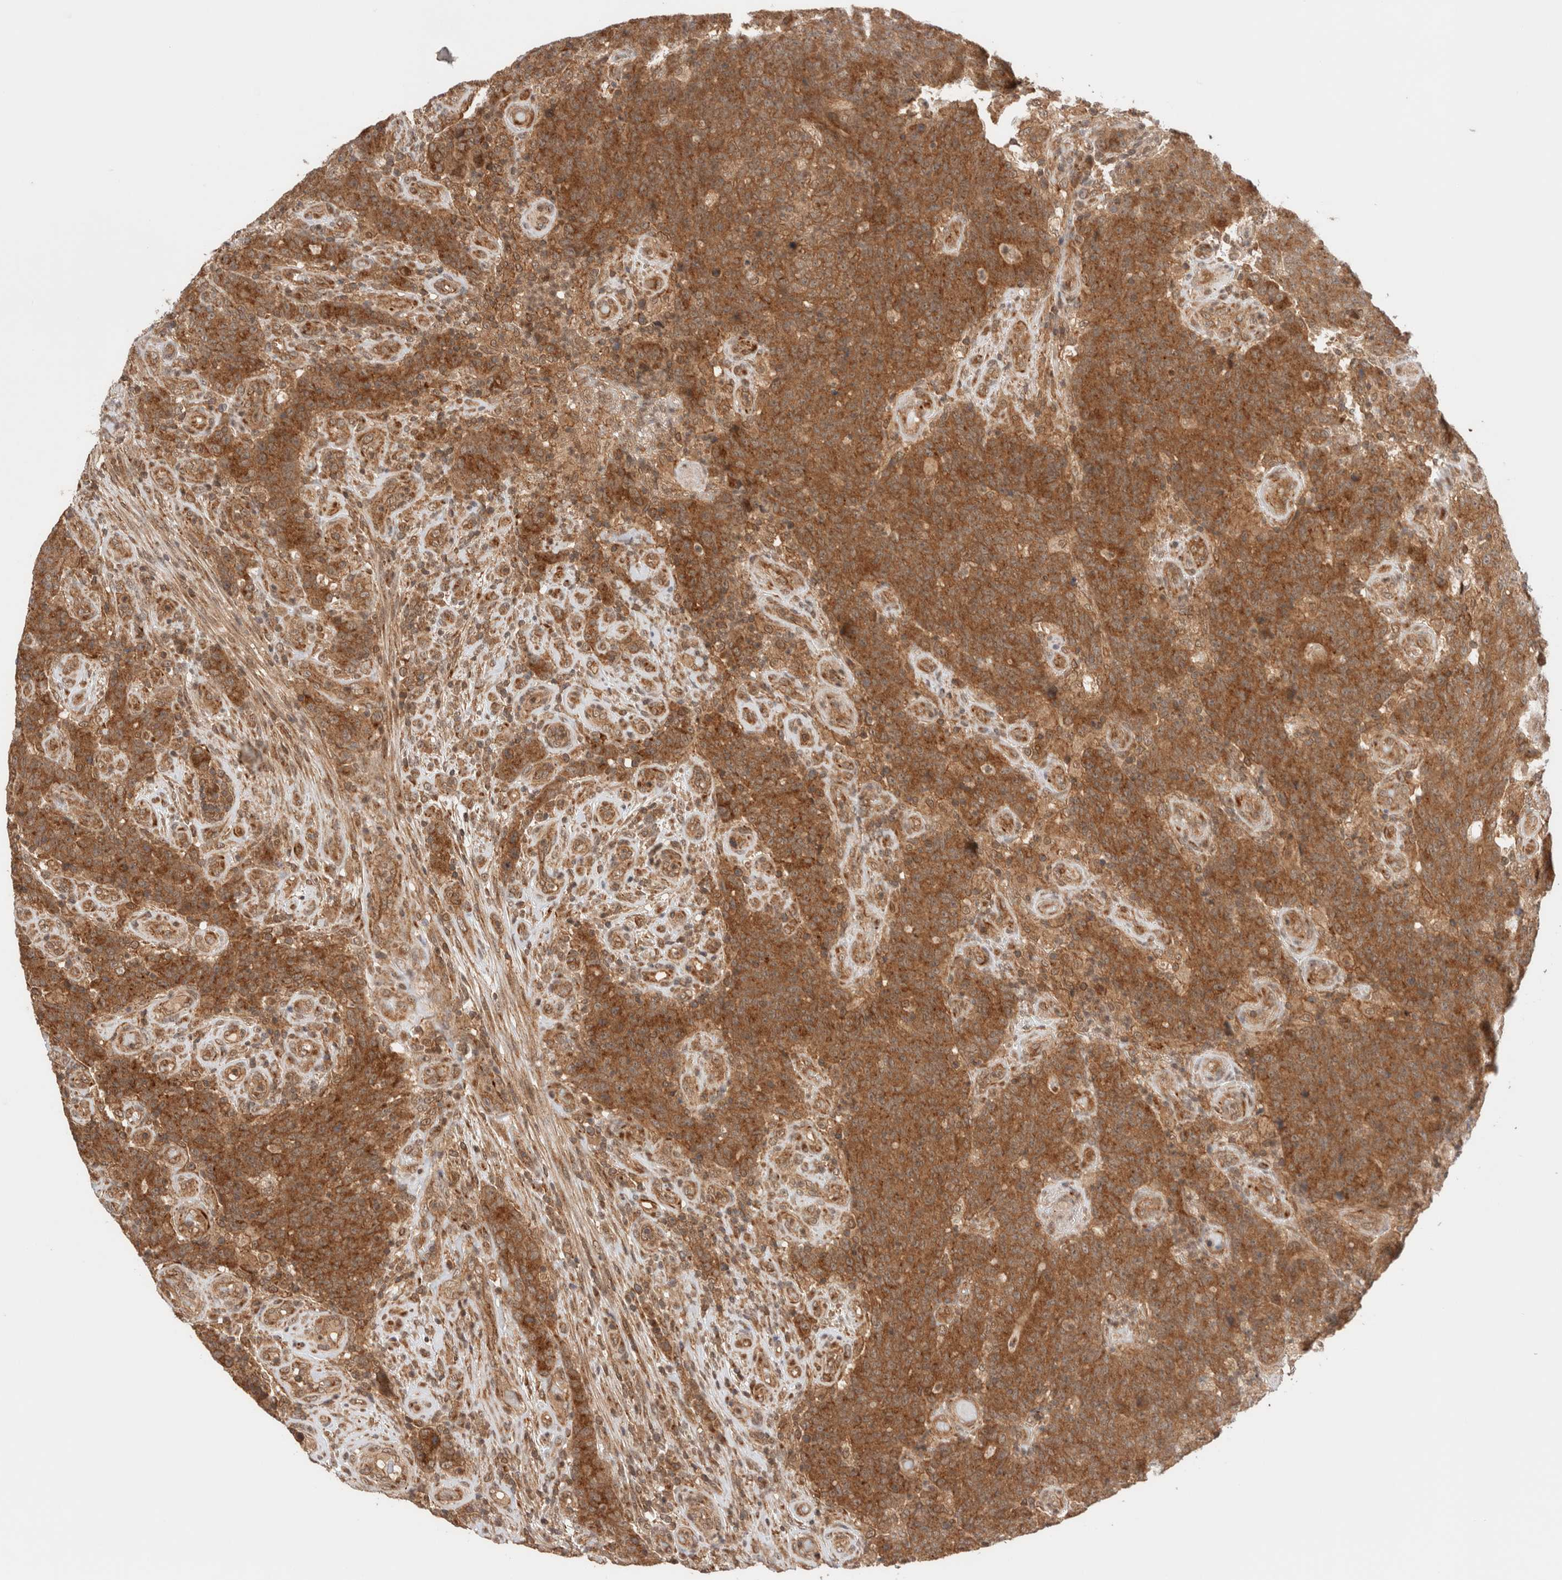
{"staining": {"intensity": "strong", "quantity": ">75%", "location": "cytoplasmic/membranous"}, "tissue": "colorectal cancer", "cell_type": "Tumor cells", "image_type": "cancer", "snomed": [{"axis": "morphology", "description": "Normal tissue, NOS"}, {"axis": "morphology", "description": "Adenocarcinoma, NOS"}, {"axis": "topography", "description": "Colon"}], "caption": "Tumor cells exhibit strong cytoplasmic/membranous staining in approximately >75% of cells in colorectal cancer.", "gene": "SIKE1", "patient": {"sex": "female", "age": 75}}